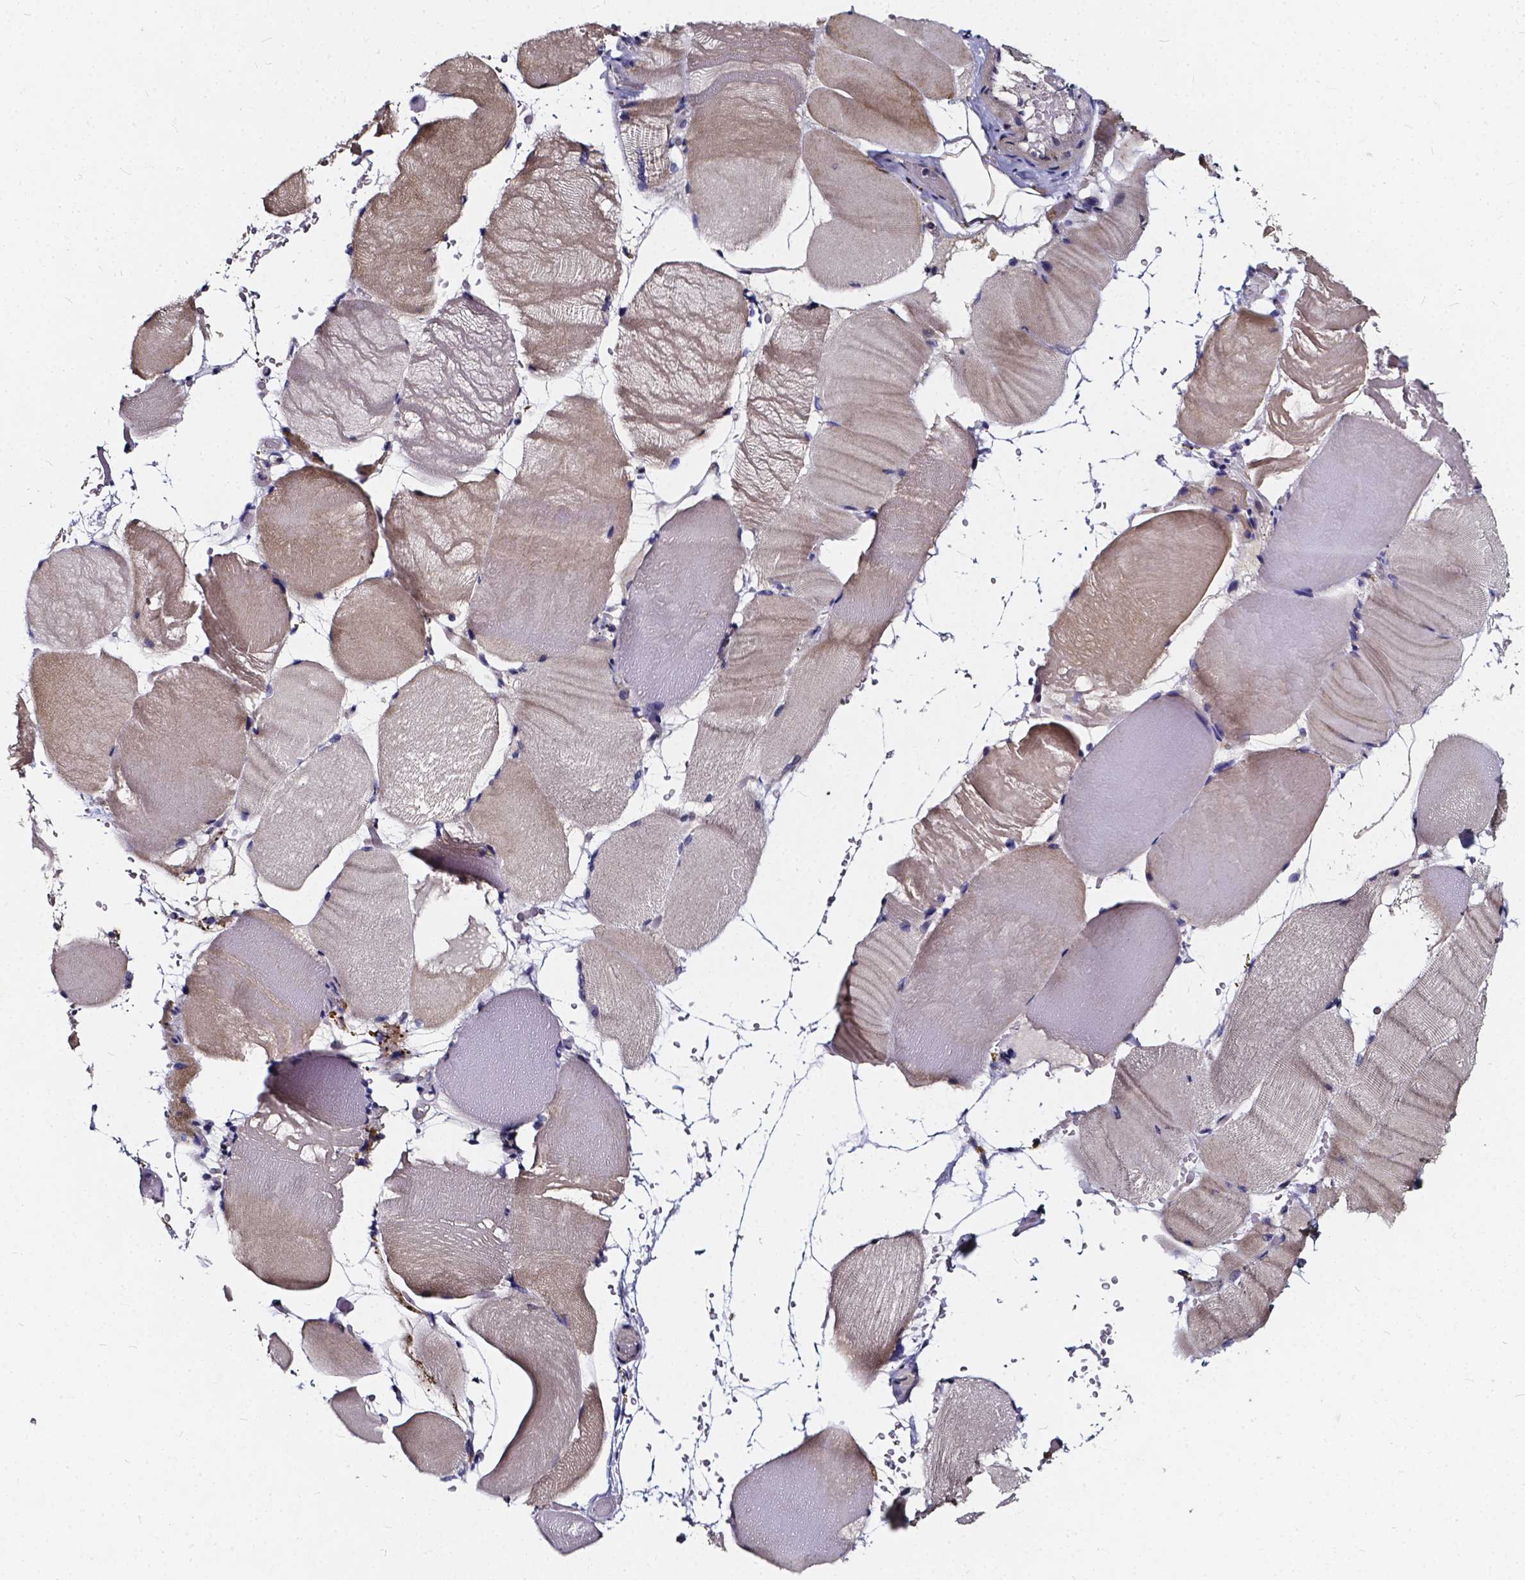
{"staining": {"intensity": "weak", "quantity": "<25%", "location": "cytoplasmic/membranous"}, "tissue": "skeletal muscle", "cell_type": "Myocytes", "image_type": "normal", "snomed": [{"axis": "morphology", "description": "Normal tissue, NOS"}, {"axis": "topography", "description": "Skeletal muscle"}], "caption": "DAB (3,3'-diaminobenzidine) immunohistochemical staining of benign human skeletal muscle demonstrates no significant staining in myocytes. (DAB immunohistochemistry with hematoxylin counter stain).", "gene": "SOWAHA", "patient": {"sex": "female", "age": 37}}